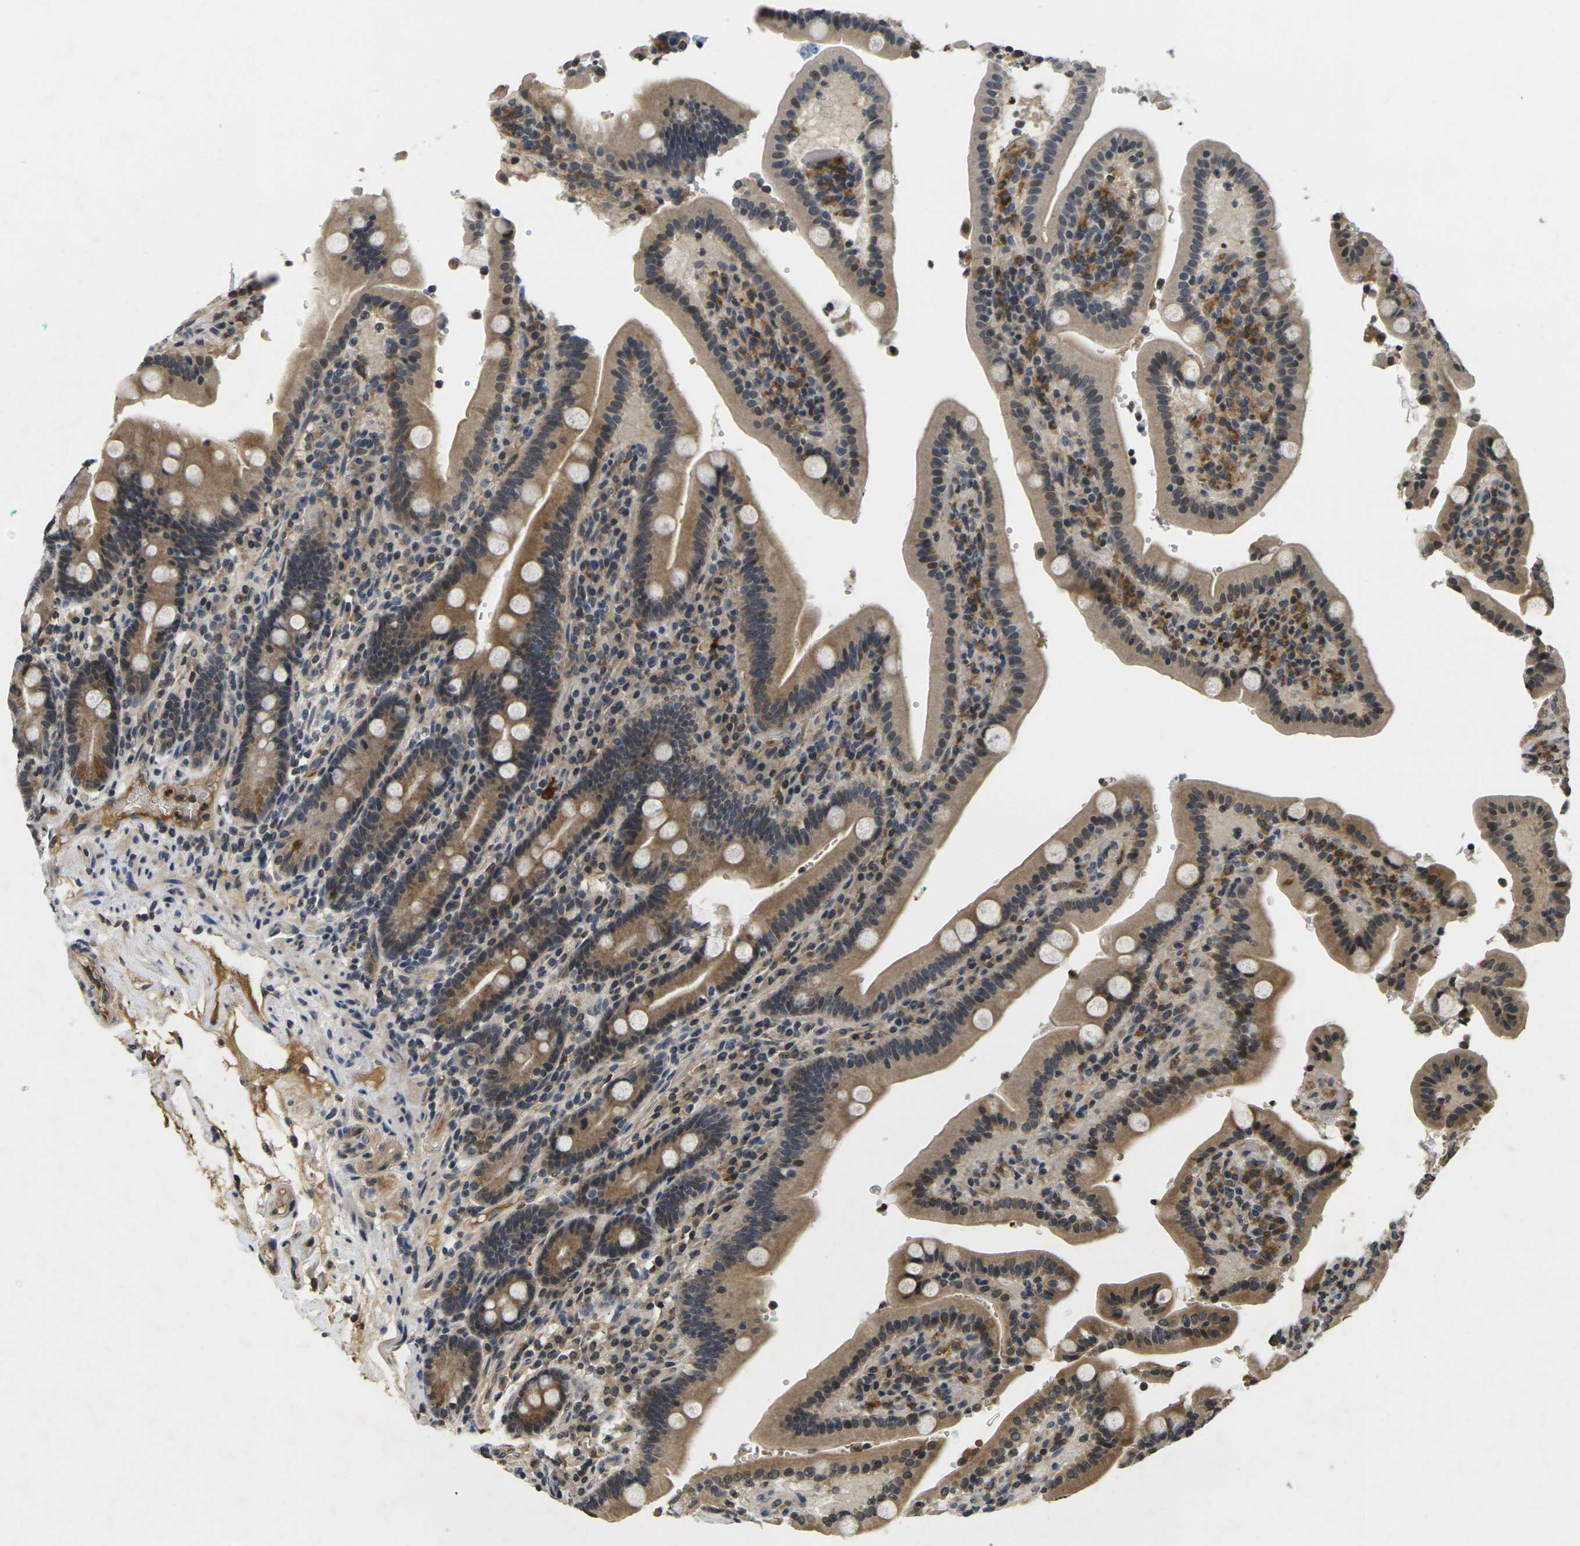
{"staining": {"intensity": "moderate", "quantity": ">75%", "location": "cytoplasmic/membranous"}, "tissue": "duodenum", "cell_type": "Glandular cells", "image_type": "normal", "snomed": [{"axis": "morphology", "description": "Normal tissue, NOS"}, {"axis": "topography", "description": "Small intestine, NOS"}], "caption": "Immunohistochemistry image of normal human duodenum stained for a protein (brown), which exhibits medium levels of moderate cytoplasmic/membranous positivity in approximately >75% of glandular cells.", "gene": "C1QC", "patient": {"sex": "female", "age": 71}}